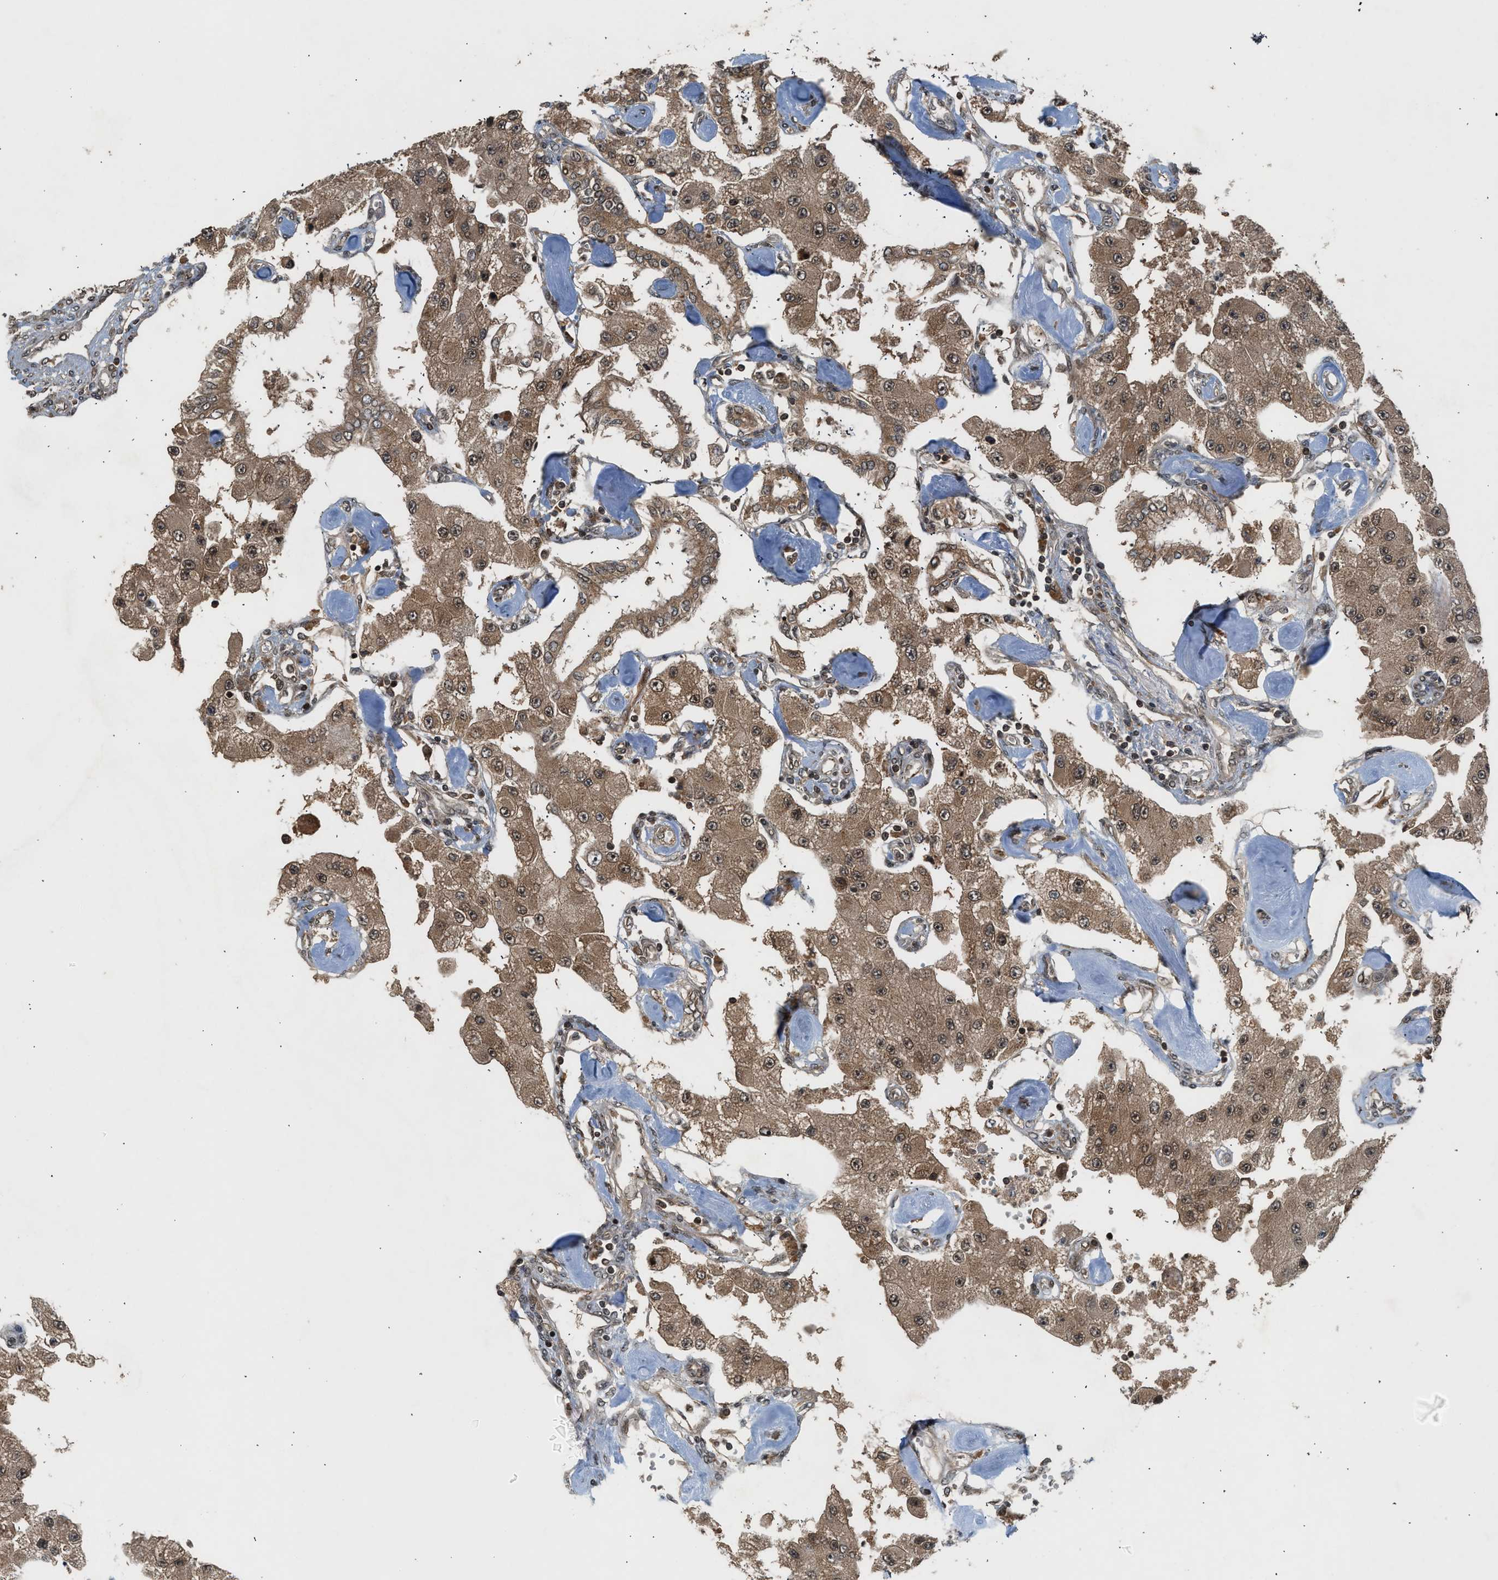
{"staining": {"intensity": "moderate", "quantity": ">75%", "location": "cytoplasmic/membranous,nuclear"}, "tissue": "carcinoid", "cell_type": "Tumor cells", "image_type": "cancer", "snomed": [{"axis": "morphology", "description": "Carcinoid, malignant, NOS"}, {"axis": "topography", "description": "Pancreas"}], "caption": "Protein staining by immunohistochemistry shows moderate cytoplasmic/membranous and nuclear staining in about >75% of tumor cells in malignant carcinoid.", "gene": "TXNL1", "patient": {"sex": "male", "age": 41}}